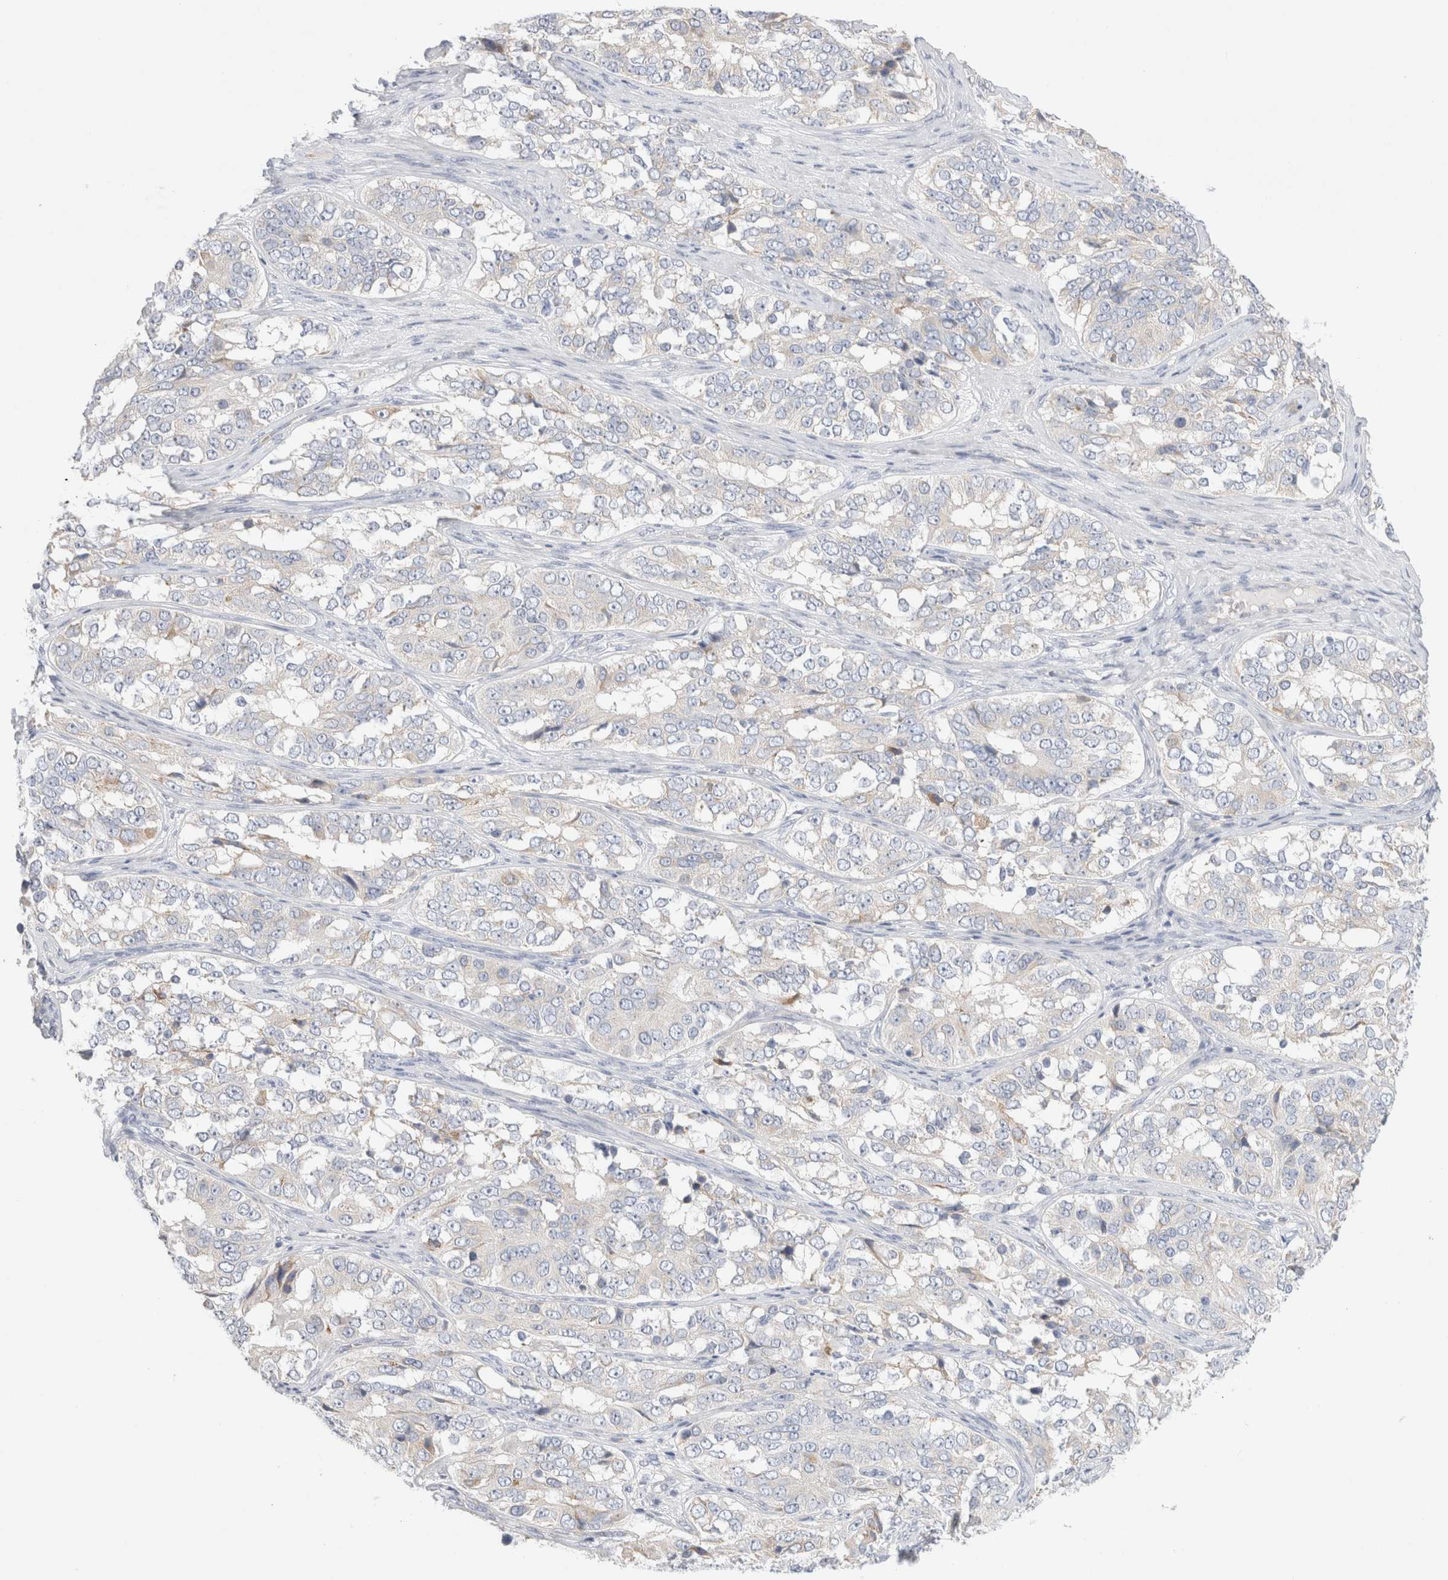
{"staining": {"intensity": "negative", "quantity": "none", "location": "none"}, "tissue": "ovarian cancer", "cell_type": "Tumor cells", "image_type": "cancer", "snomed": [{"axis": "morphology", "description": "Carcinoma, endometroid"}, {"axis": "topography", "description": "Ovary"}], "caption": "This is an immunohistochemistry (IHC) micrograph of human ovarian endometroid carcinoma. There is no staining in tumor cells.", "gene": "CSK", "patient": {"sex": "female", "age": 51}}